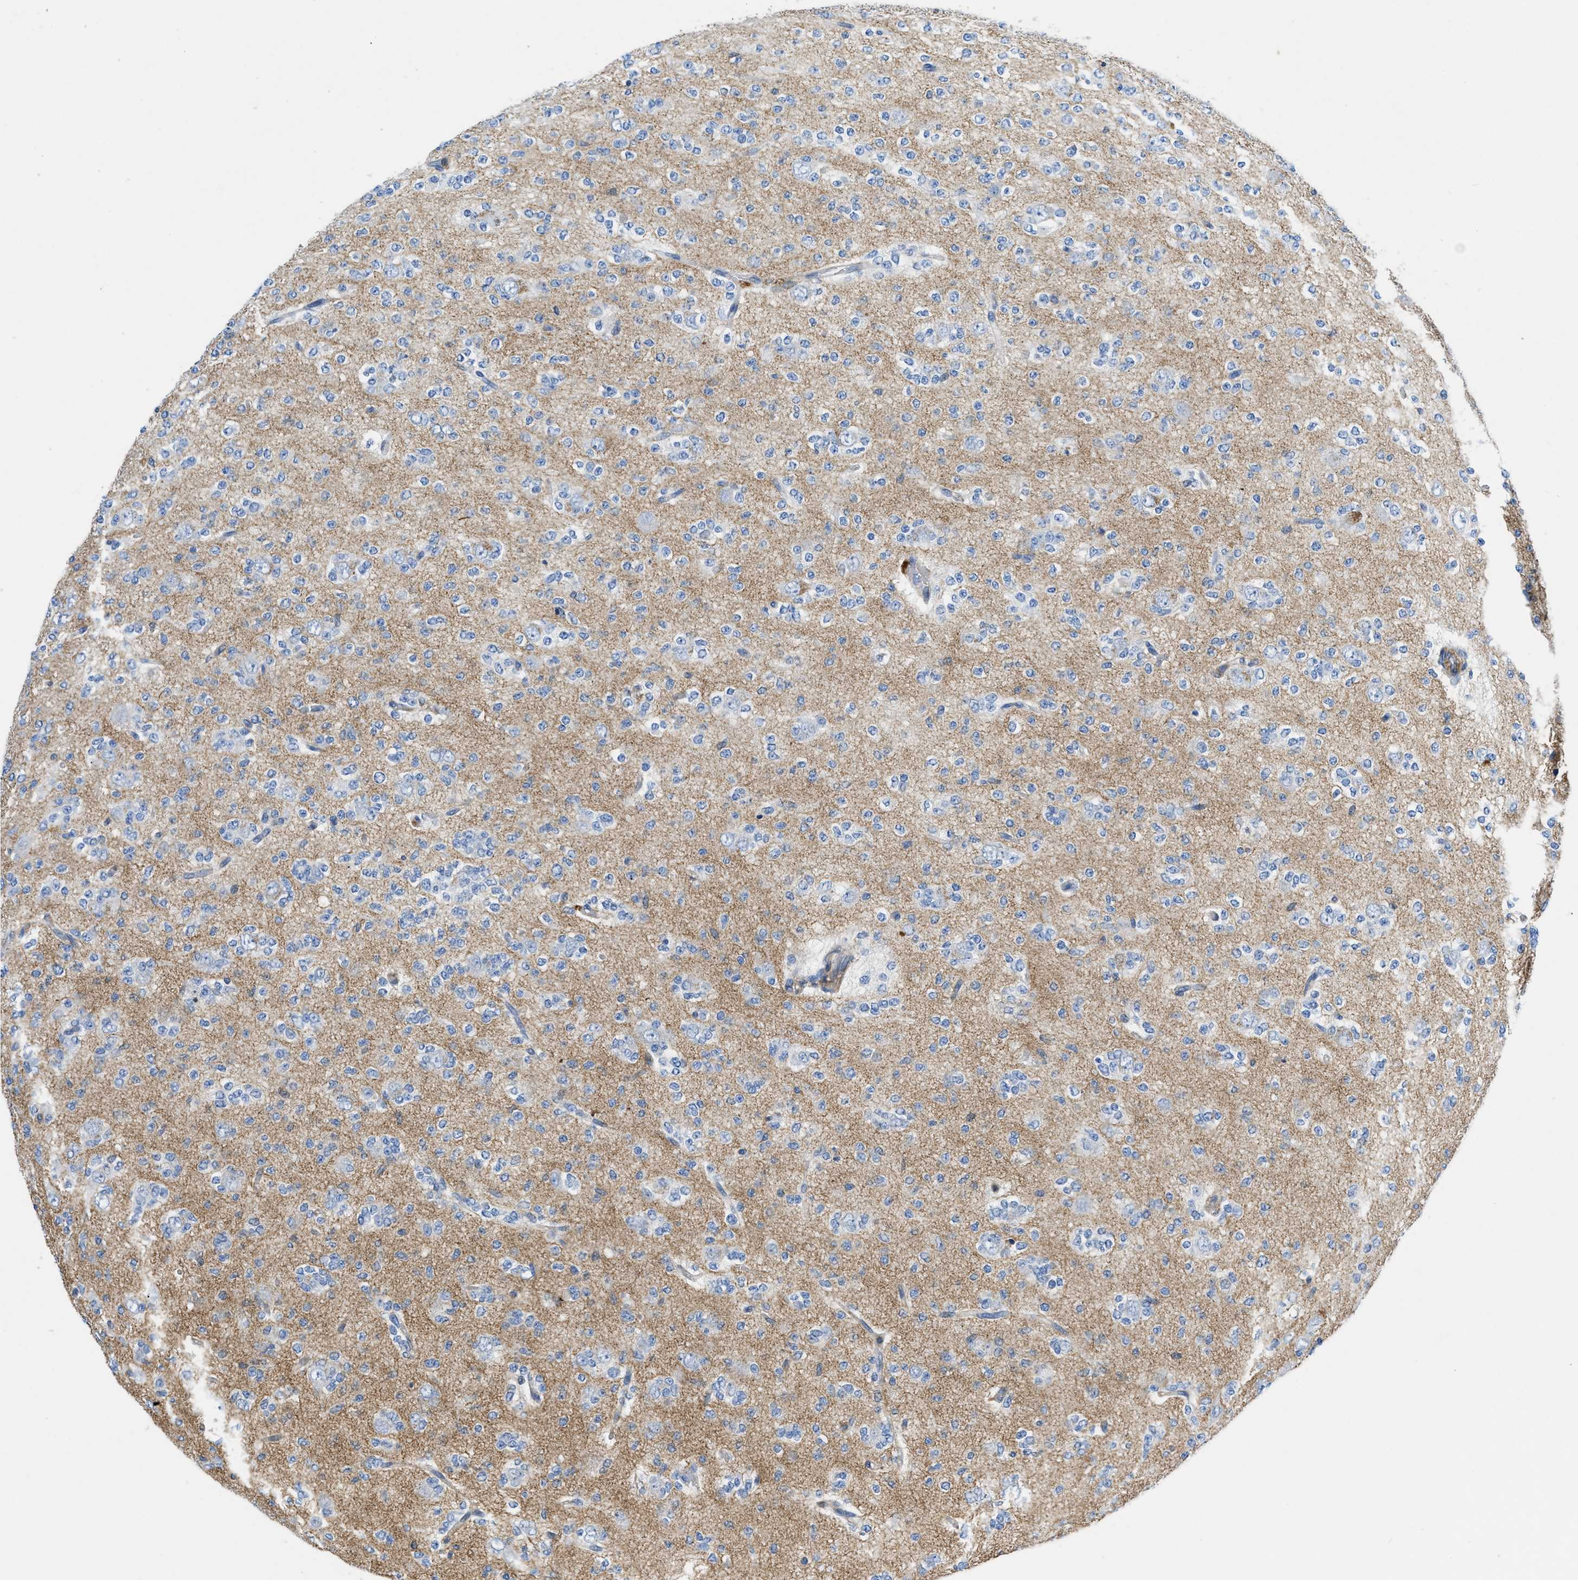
{"staining": {"intensity": "negative", "quantity": "none", "location": "none"}, "tissue": "glioma", "cell_type": "Tumor cells", "image_type": "cancer", "snomed": [{"axis": "morphology", "description": "Glioma, malignant, Low grade"}, {"axis": "topography", "description": "Brain"}], "caption": "This is an immunohistochemistry photomicrograph of human malignant glioma (low-grade). There is no positivity in tumor cells.", "gene": "ATP6V0D1", "patient": {"sex": "male", "age": 38}}